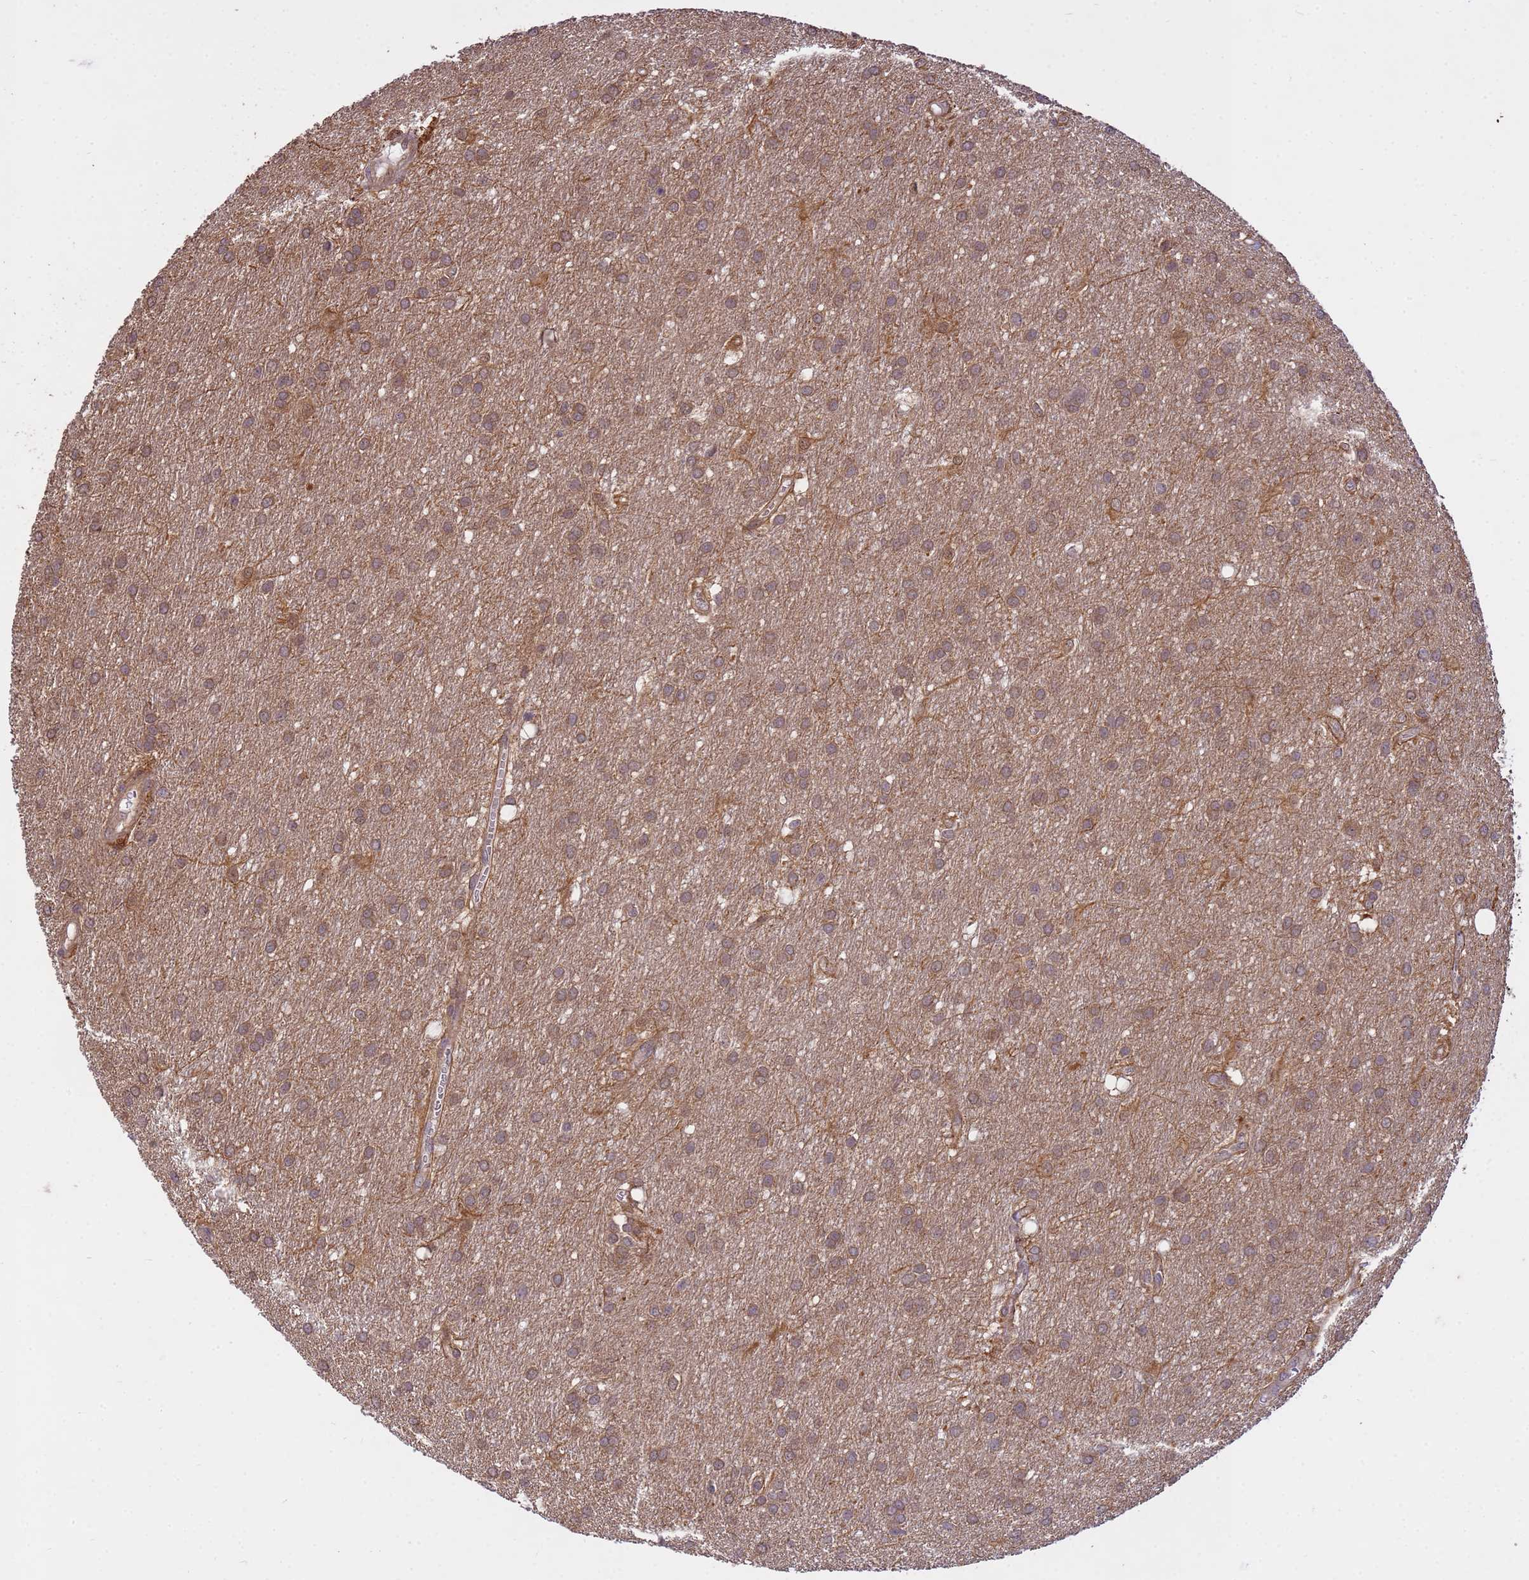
{"staining": {"intensity": "weak", "quantity": ">75%", "location": "cytoplasmic/membranous"}, "tissue": "glioma", "cell_type": "Tumor cells", "image_type": "cancer", "snomed": [{"axis": "morphology", "description": "Glioma, malignant, Low grade"}, {"axis": "topography", "description": "Brain"}], "caption": "DAB (3,3'-diaminobenzidine) immunohistochemical staining of human glioma displays weak cytoplasmic/membranous protein expression in approximately >75% of tumor cells.", "gene": "NPEPPS", "patient": {"sex": "male", "age": 66}}